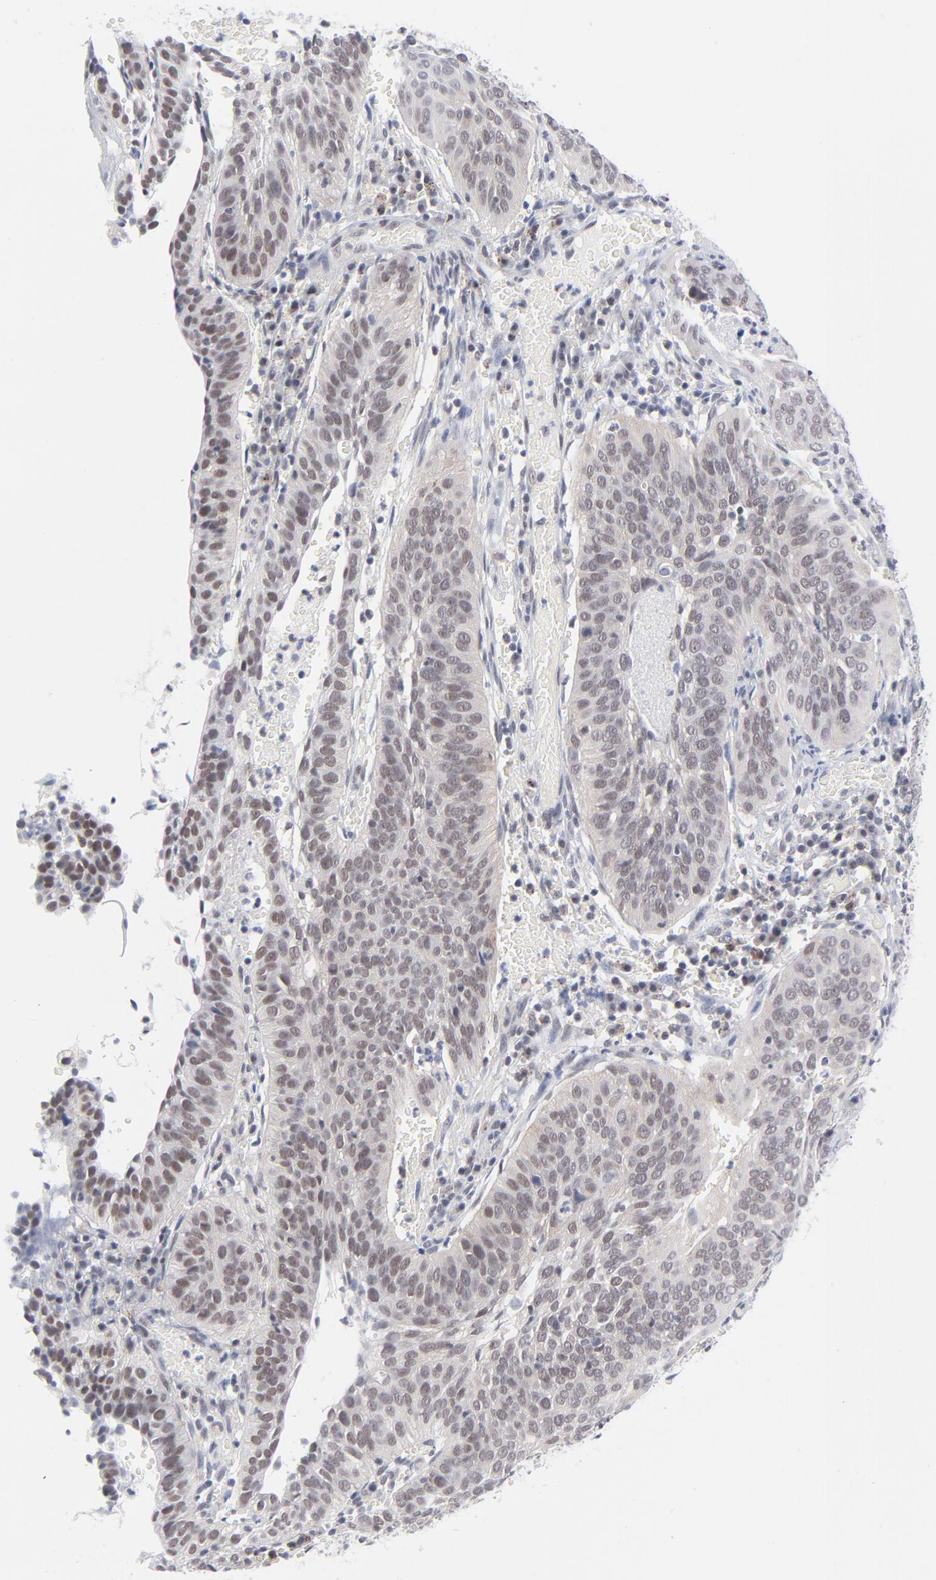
{"staining": {"intensity": "weak", "quantity": "25%-75%", "location": "cytoplasmic/membranous,nuclear"}, "tissue": "cervical cancer", "cell_type": "Tumor cells", "image_type": "cancer", "snomed": [{"axis": "morphology", "description": "Squamous cell carcinoma, NOS"}, {"axis": "topography", "description": "Cervix"}], "caption": "Immunohistochemistry (IHC) (DAB) staining of human cervical cancer demonstrates weak cytoplasmic/membranous and nuclear protein expression in about 25%-75% of tumor cells.", "gene": "BAP1", "patient": {"sex": "female", "age": 39}}